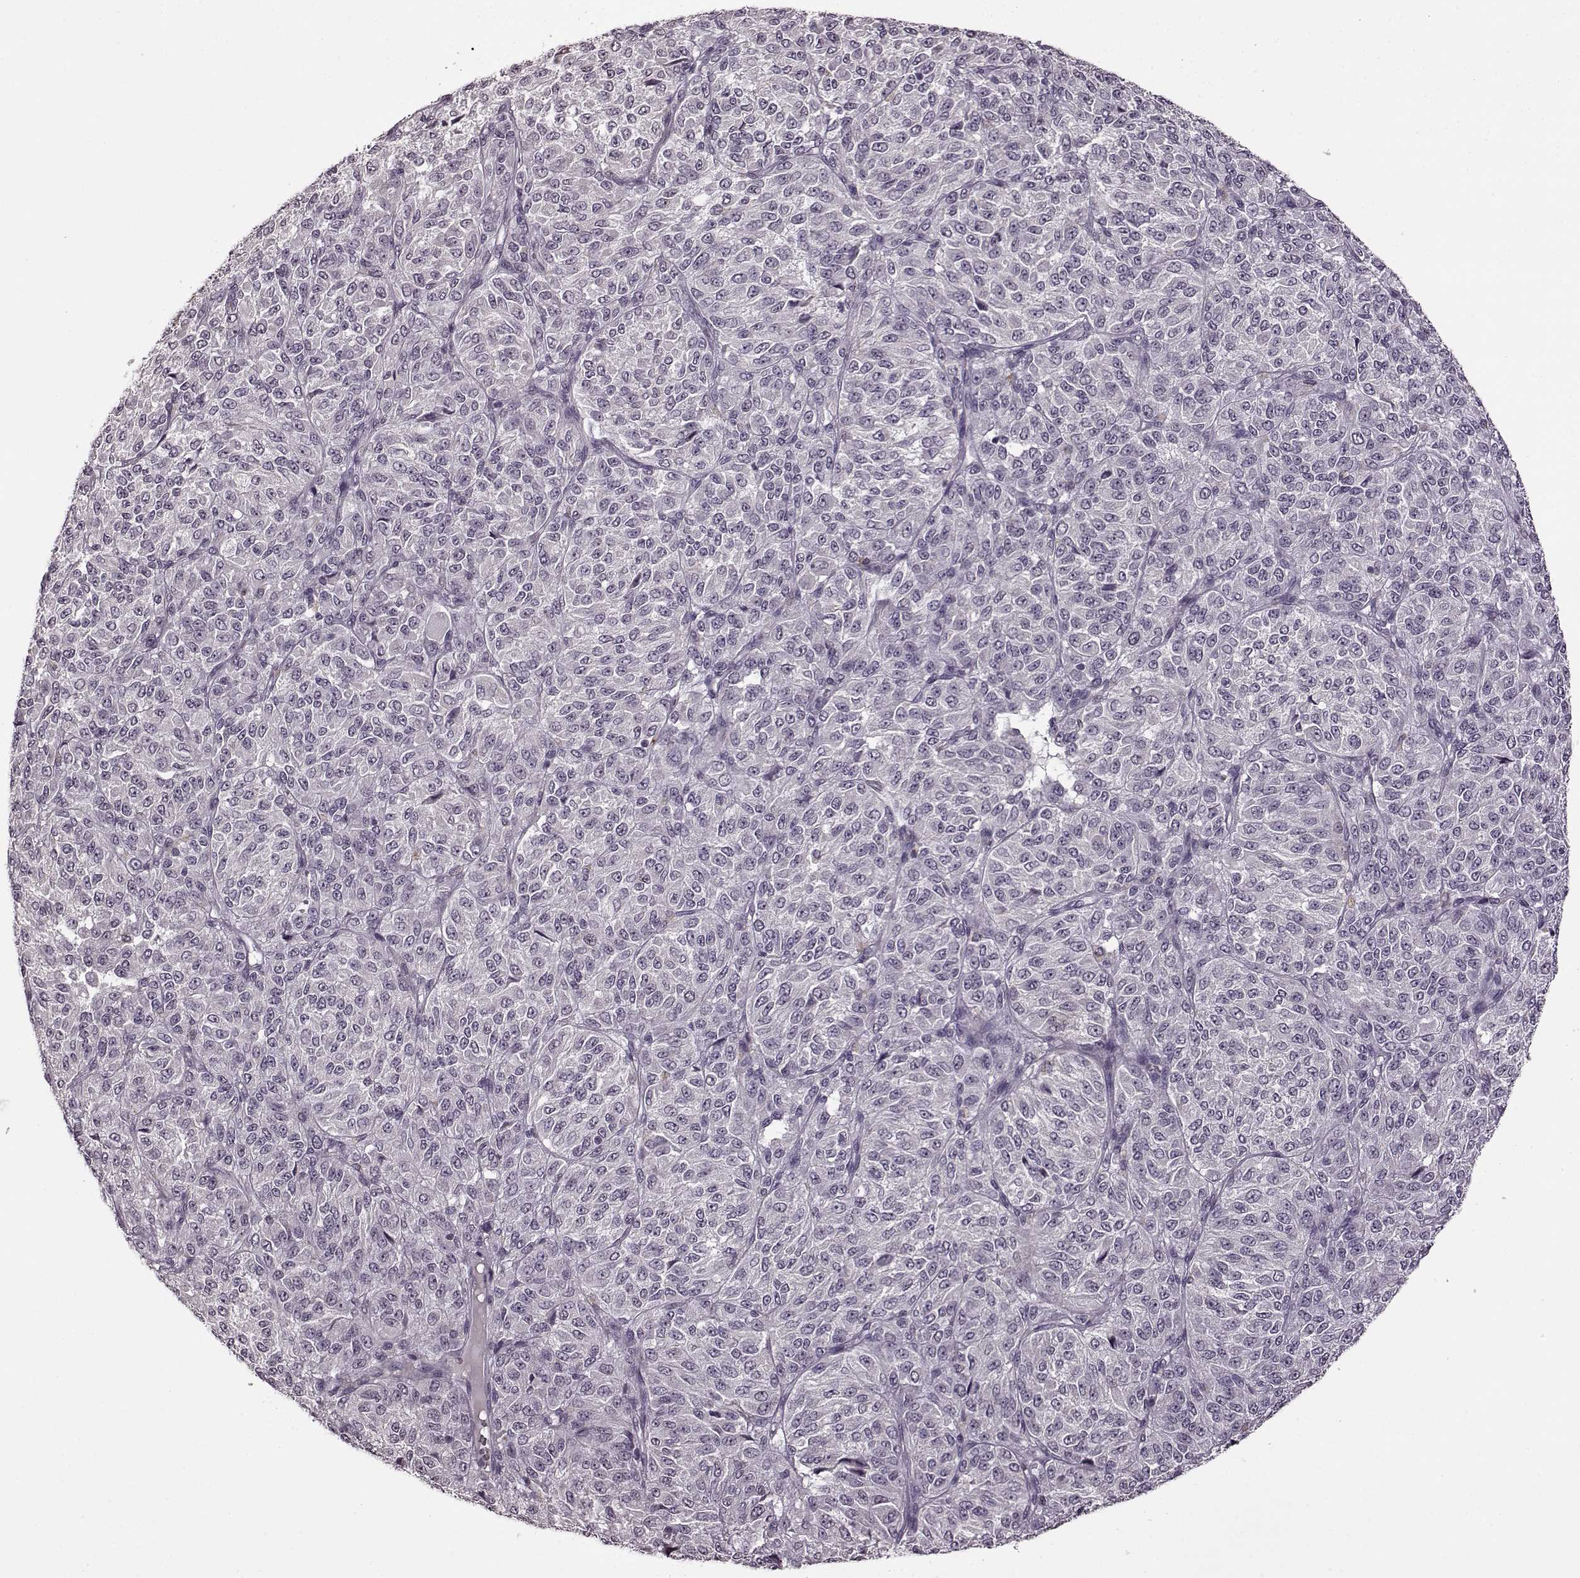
{"staining": {"intensity": "negative", "quantity": "none", "location": "none"}, "tissue": "melanoma", "cell_type": "Tumor cells", "image_type": "cancer", "snomed": [{"axis": "morphology", "description": "Malignant melanoma, Metastatic site"}, {"axis": "topography", "description": "Brain"}], "caption": "The histopathology image shows no significant expression in tumor cells of malignant melanoma (metastatic site).", "gene": "CNGA3", "patient": {"sex": "female", "age": 56}}